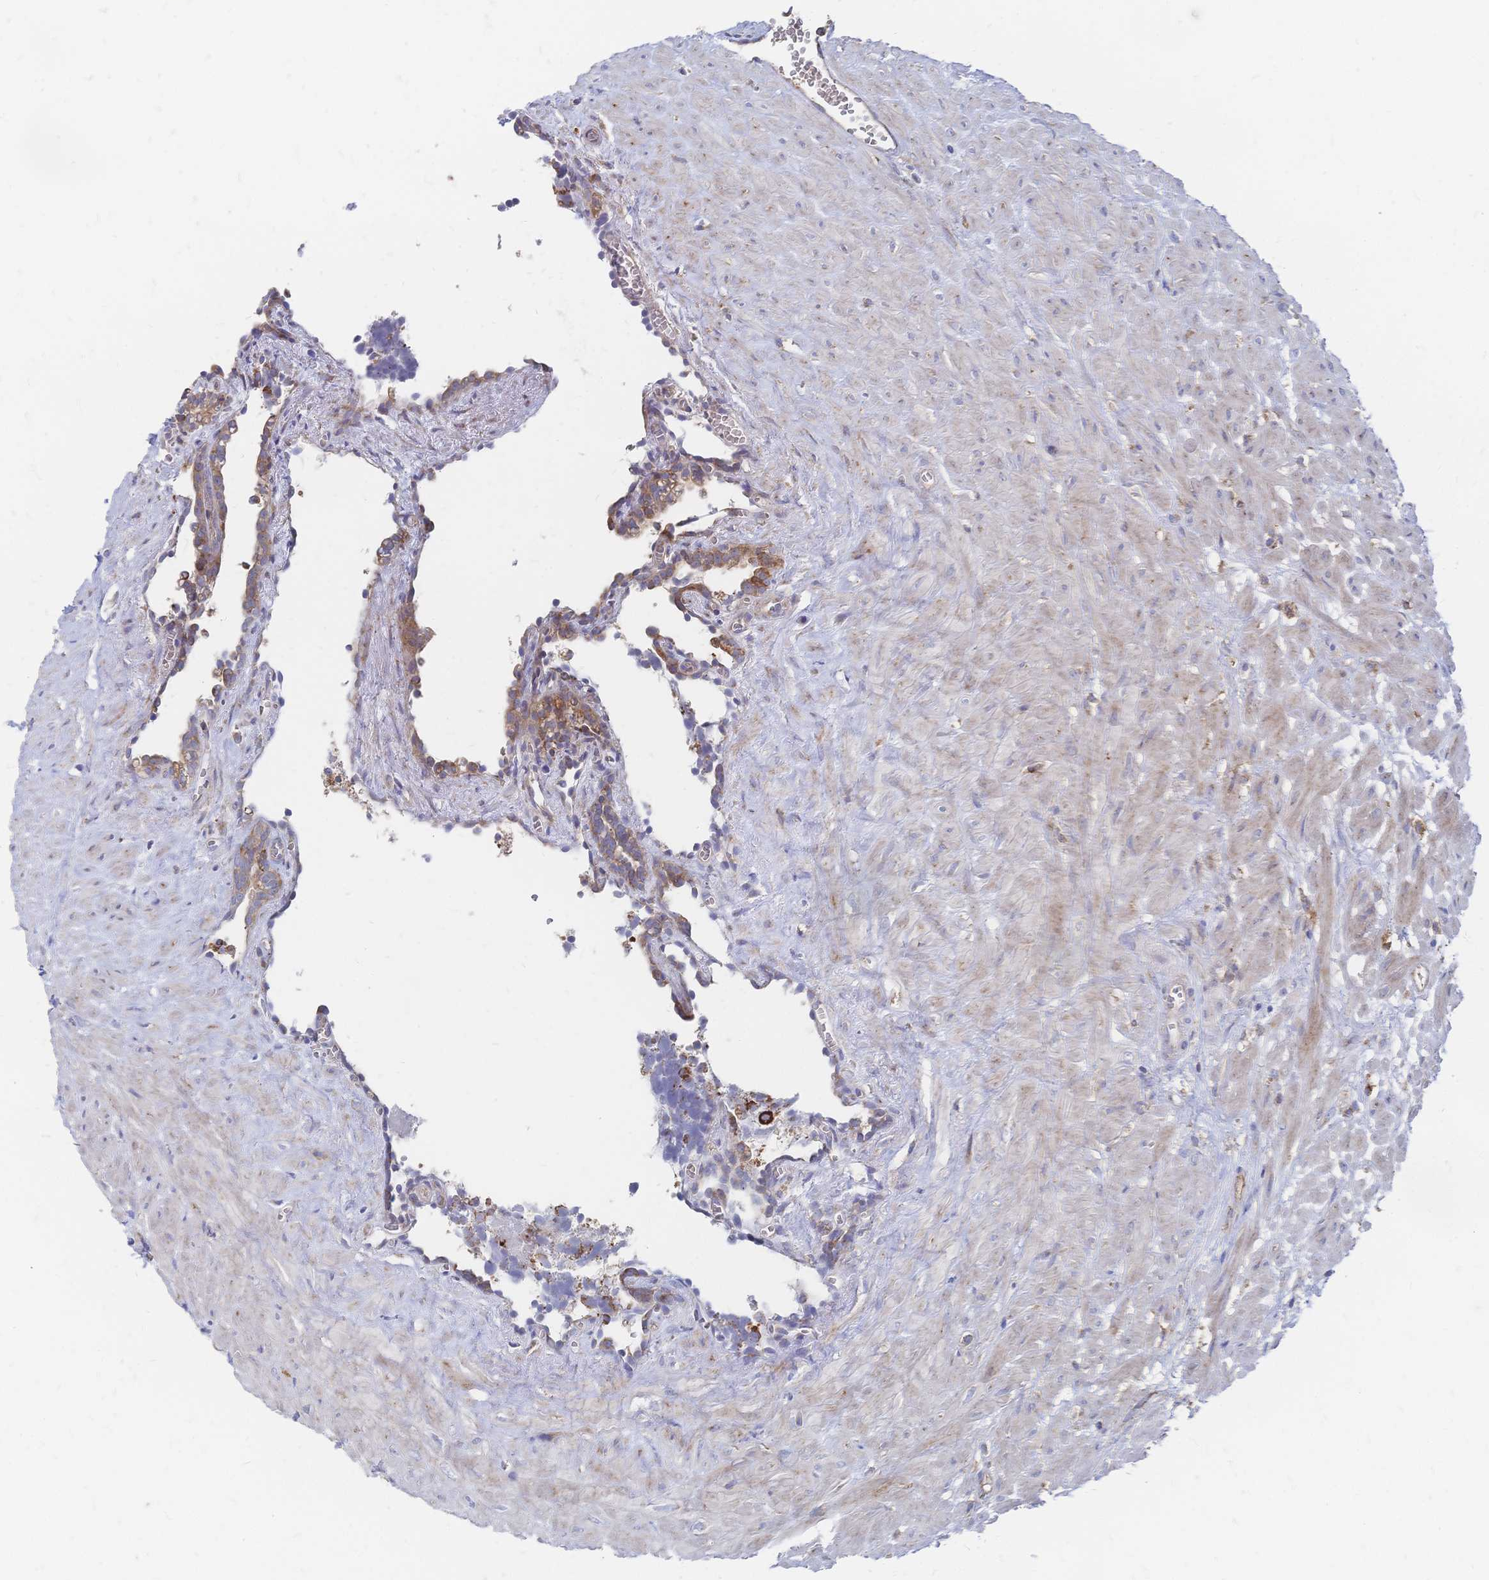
{"staining": {"intensity": "moderate", "quantity": ">75%", "location": "cytoplasmic/membranous"}, "tissue": "seminal vesicle", "cell_type": "Glandular cells", "image_type": "normal", "snomed": [{"axis": "morphology", "description": "Normal tissue, NOS"}, {"axis": "topography", "description": "Seminal veicle"}], "caption": "Immunohistochemical staining of unremarkable human seminal vesicle exhibits moderate cytoplasmic/membranous protein staining in approximately >75% of glandular cells. (DAB (3,3'-diaminobenzidine) IHC with brightfield microscopy, high magnification).", "gene": "SORBS1", "patient": {"sex": "male", "age": 76}}